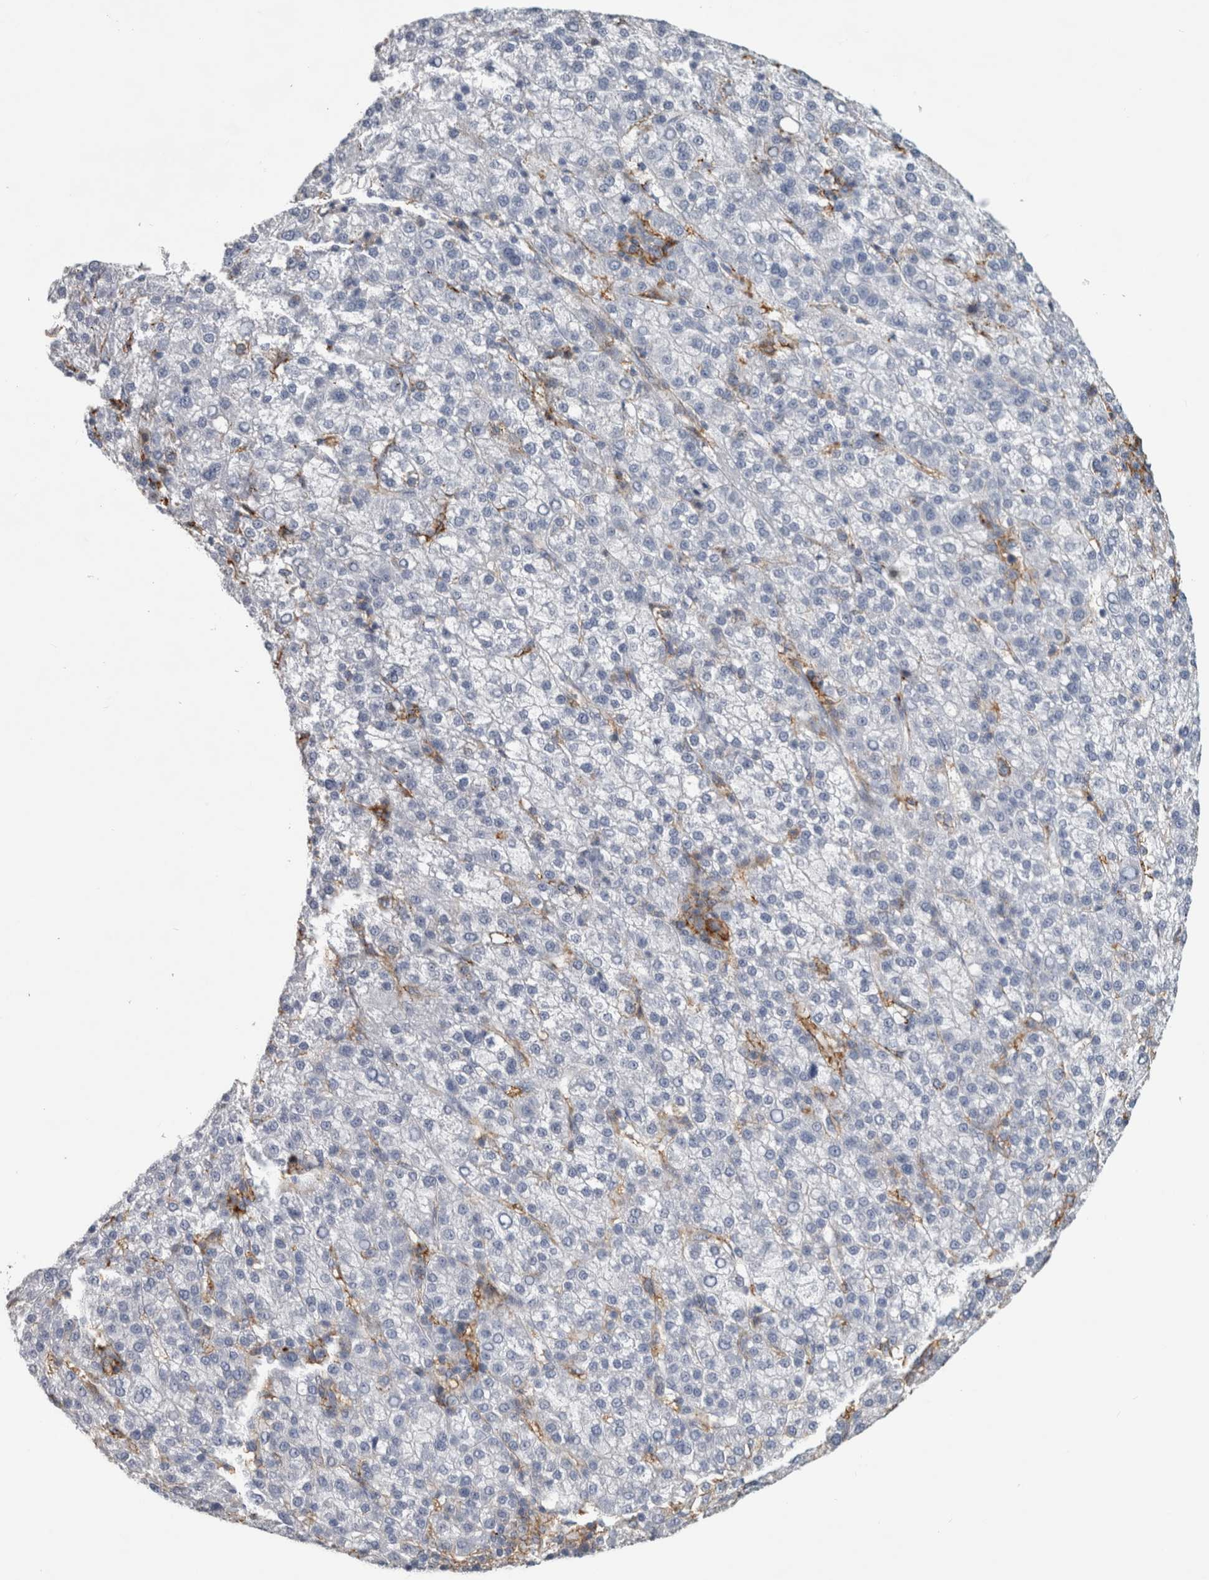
{"staining": {"intensity": "negative", "quantity": "none", "location": "none"}, "tissue": "liver cancer", "cell_type": "Tumor cells", "image_type": "cancer", "snomed": [{"axis": "morphology", "description": "Carcinoma, Hepatocellular, NOS"}, {"axis": "topography", "description": "Liver"}], "caption": "Liver cancer (hepatocellular carcinoma) stained for a protein using immunohistochemistry (IHC) shows no expression tumor cells.", "gene": "DNAJC24", "patient": {"sex": "female", "age": 58}}